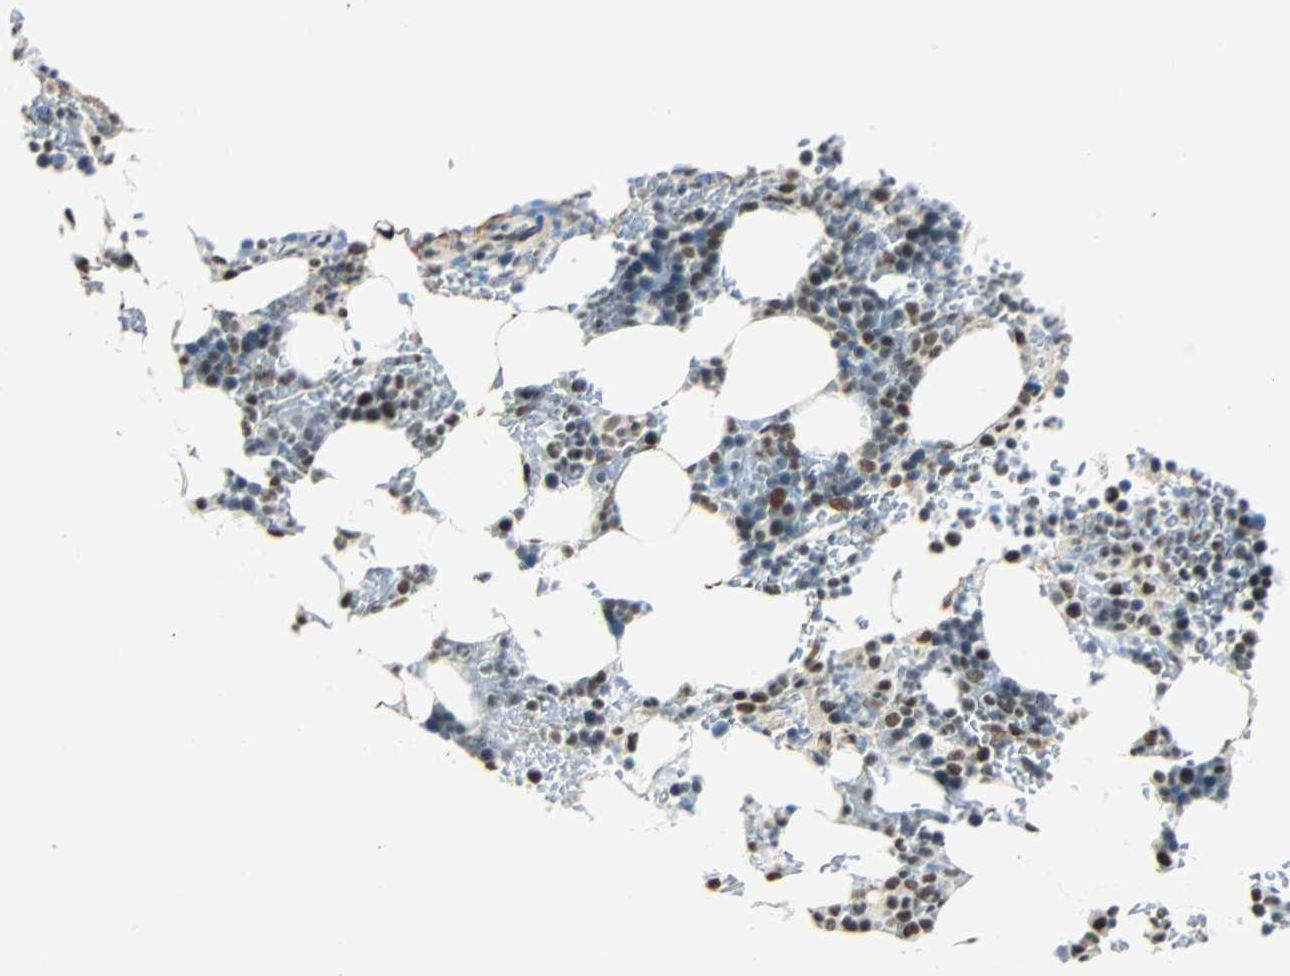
{"staining": {"intensity": "strong", "quantity": ">75%", "location": "nuclear"}, "tissue": "bone marrow", "cell_type": "Hematopoietic cells", "image_type": "normal", "snomed": [{"axis": "morphology", "description": "Normal tissue, NOS"}, {"axis": "topography", "description": "Bone marrow"}], "caption": "Immunohistochemistry staining of unremarkable bone marrow, which displays high levels of strong nuclear staining in about >75% of hematopoietic cells indicating strong nuclear protein expression. The staining was performed using DAB (brown) for protein detection and nuclei were counterstained in hematoxylin (blue).", "gene": "NELFE", "patient": {"sex": "female", "age": 73}}